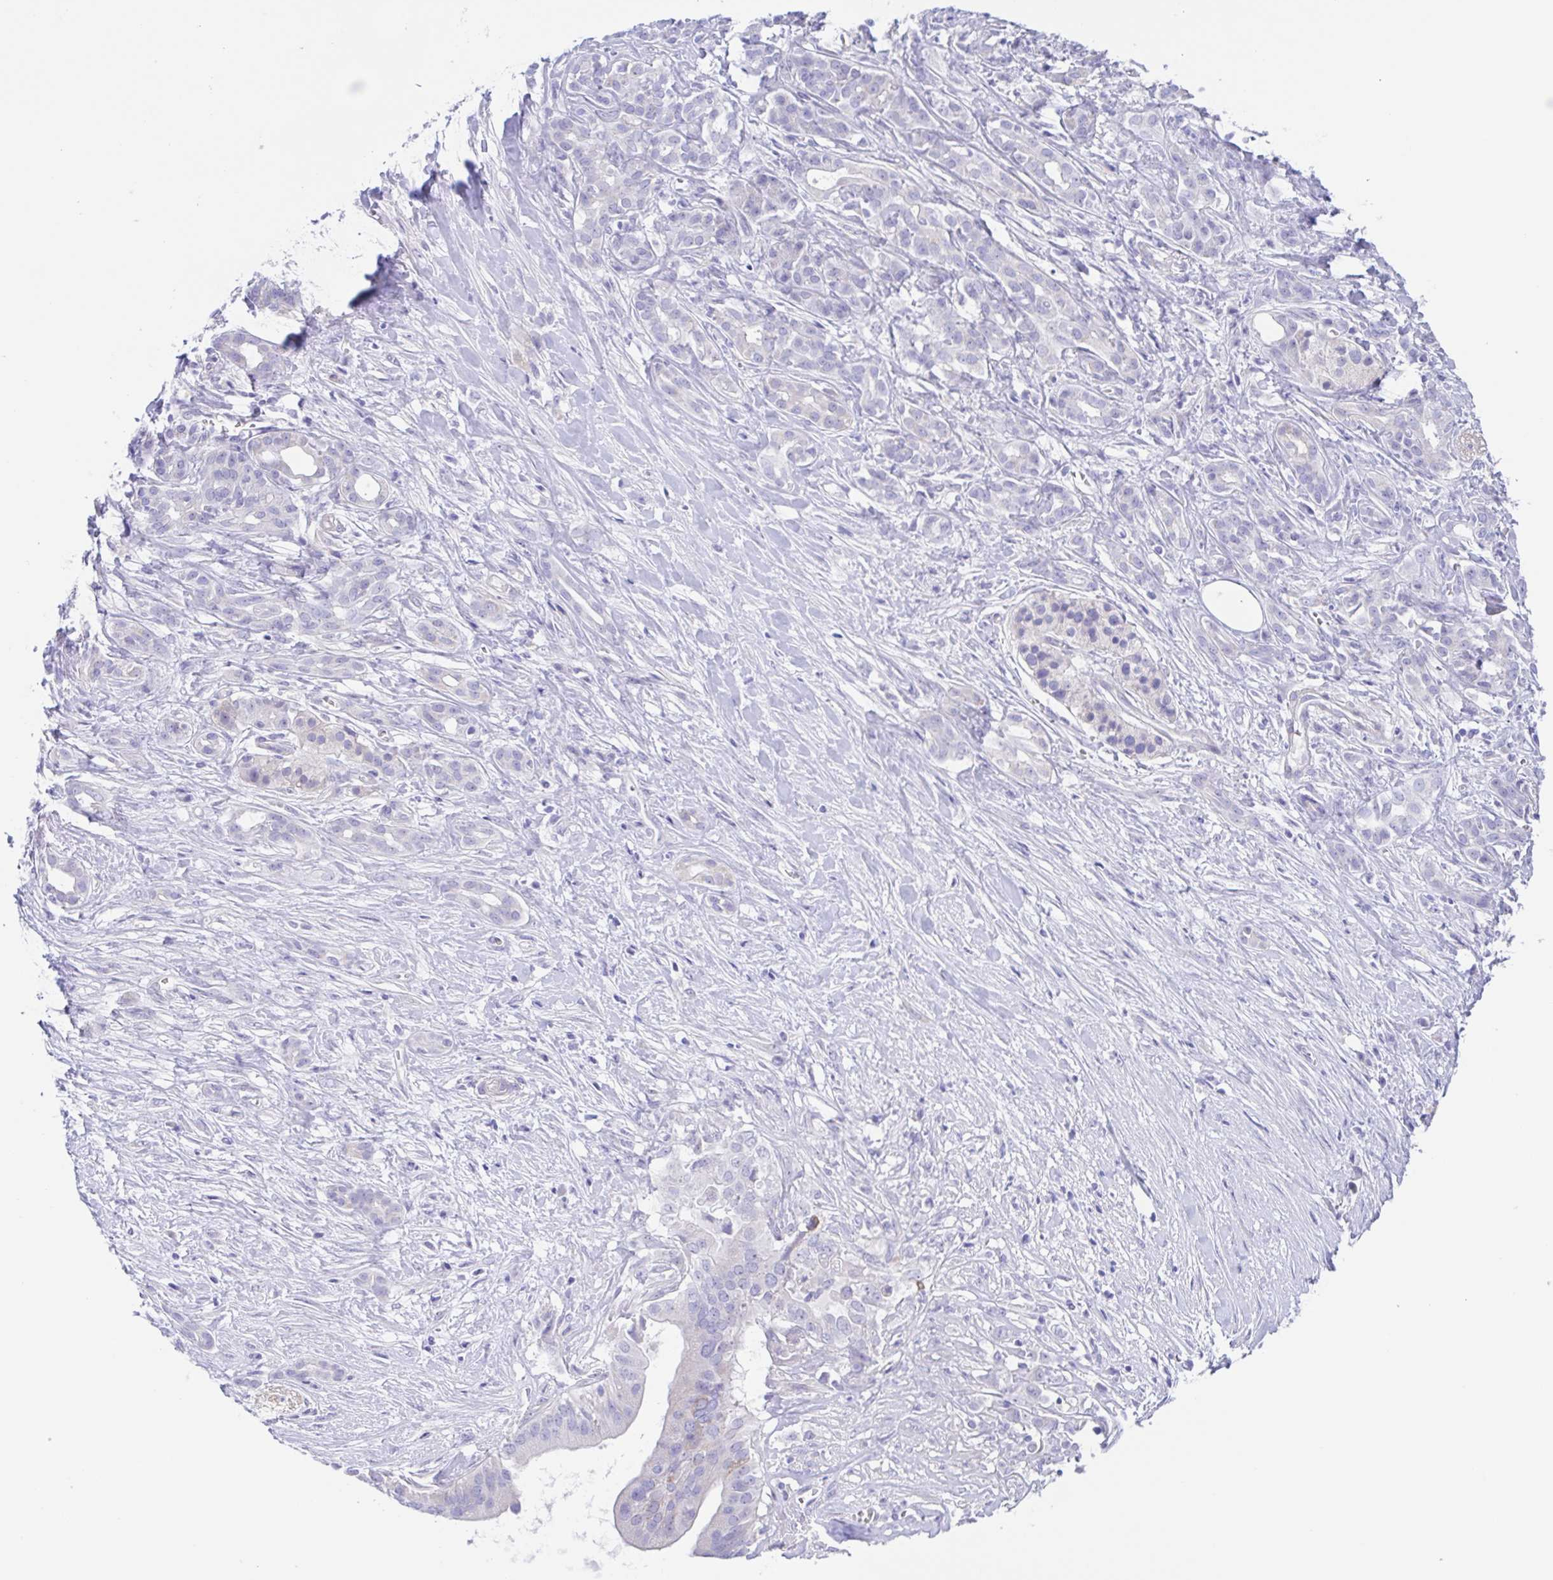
{"staining": {"intensity": "negative", "quantity": "none", "location": "none"}, "tissue": "pancreatic cancer", "cell_type": "Tumor cells", "image_type": "cancer", "snomed": [{"axis": "morphology", "description": "Adenocarcinoma, NOS"}, {"axis": "topography", "description": "Pancreas"}], "caption": "DAB immunohistochemical staining of pancreatic cancer reveals no significant positivity in tumor cells.", "gene": "MUCL3", "patient": {"sex": "male", "age": 61}}